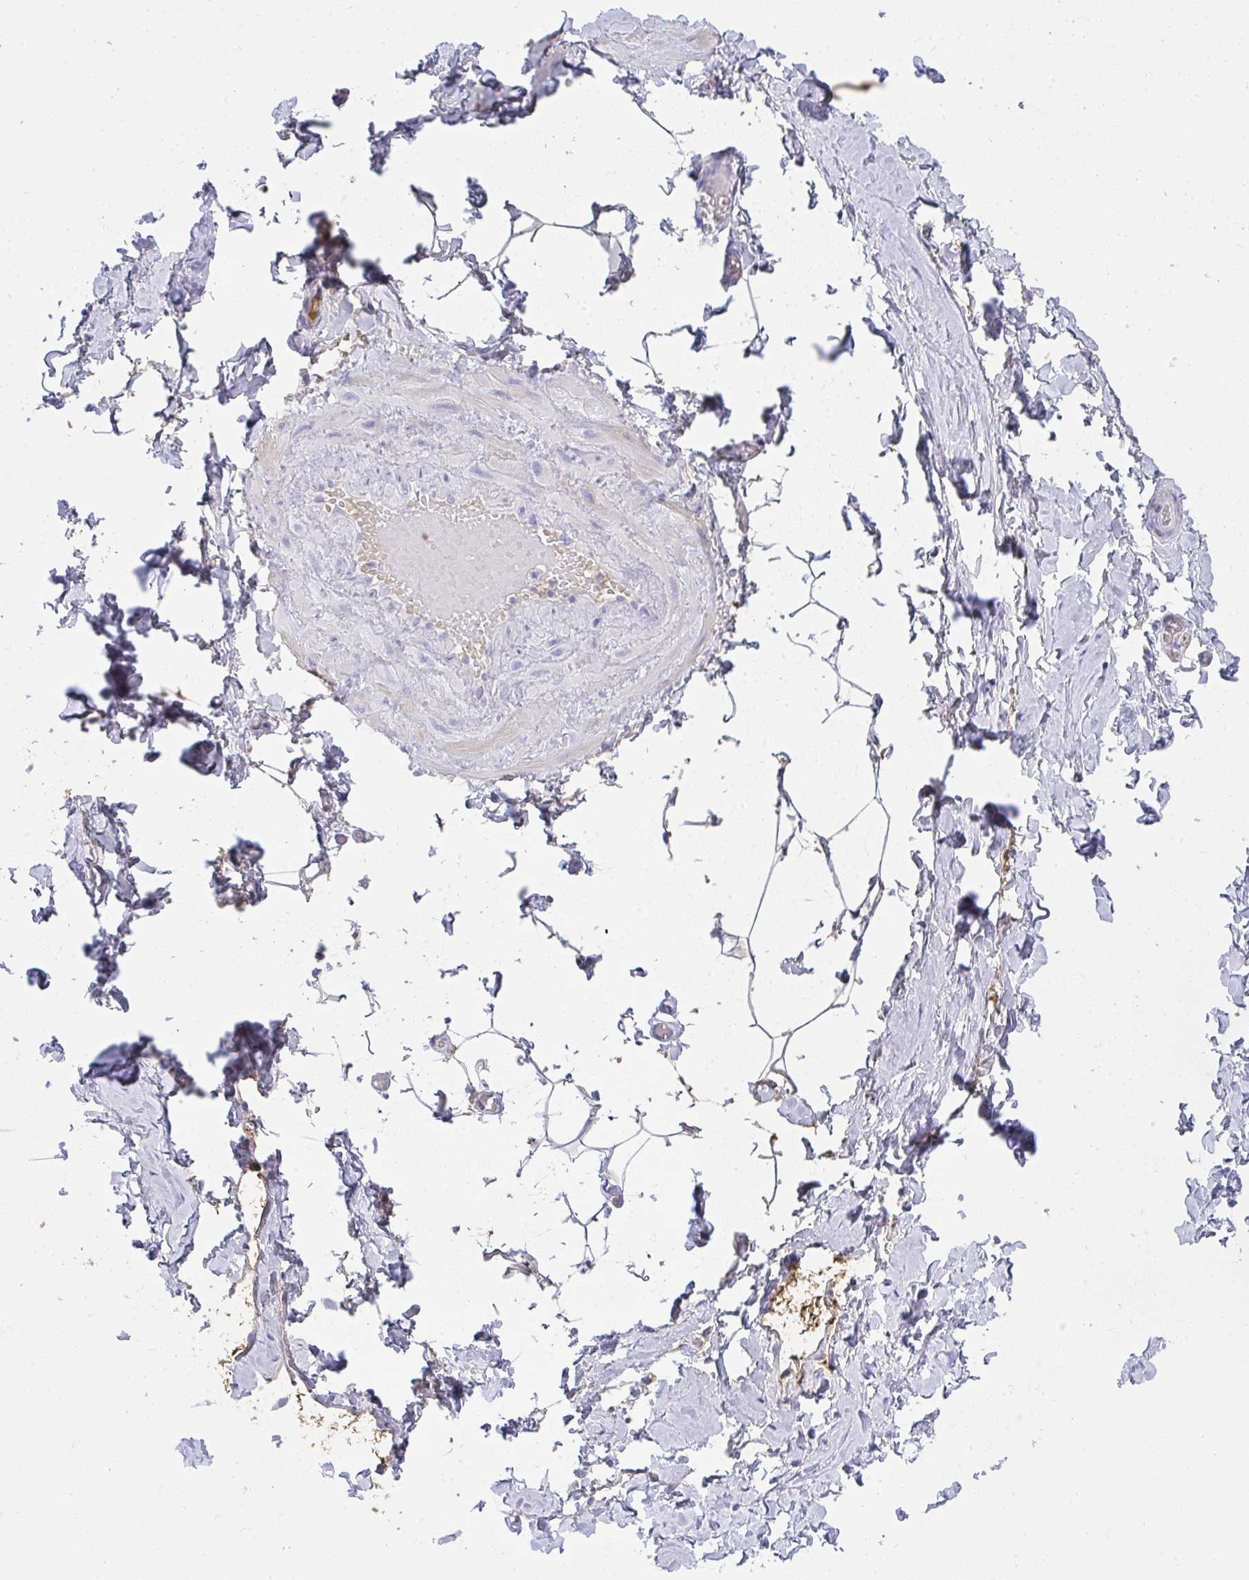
{"staining": {"intensity": "negative", "quantity": "none", "location": "none"}, "tissue": "adipose tissue", "cell_type": "Adipocytes", "image_type": "normal", "snomed": [{"axis": "morphology", "description": "Normal tissue, NOS"}, {"axis": "topography", "description": "Soft tissue"}, {"axis": "topography", "description": "Adipose tissue"}, {"axis": "topography", "description": "Vascular tissue"}, {"axis": "topography", "description": "Peripheral nerve tissue"}], "caption": "A micrograph of human adipose tissue is negative for staining in adipocytes. Nuclei are stained in blue.", "gene": "ZSWIM3", "patient": {"sex": "male", "age": 29}}